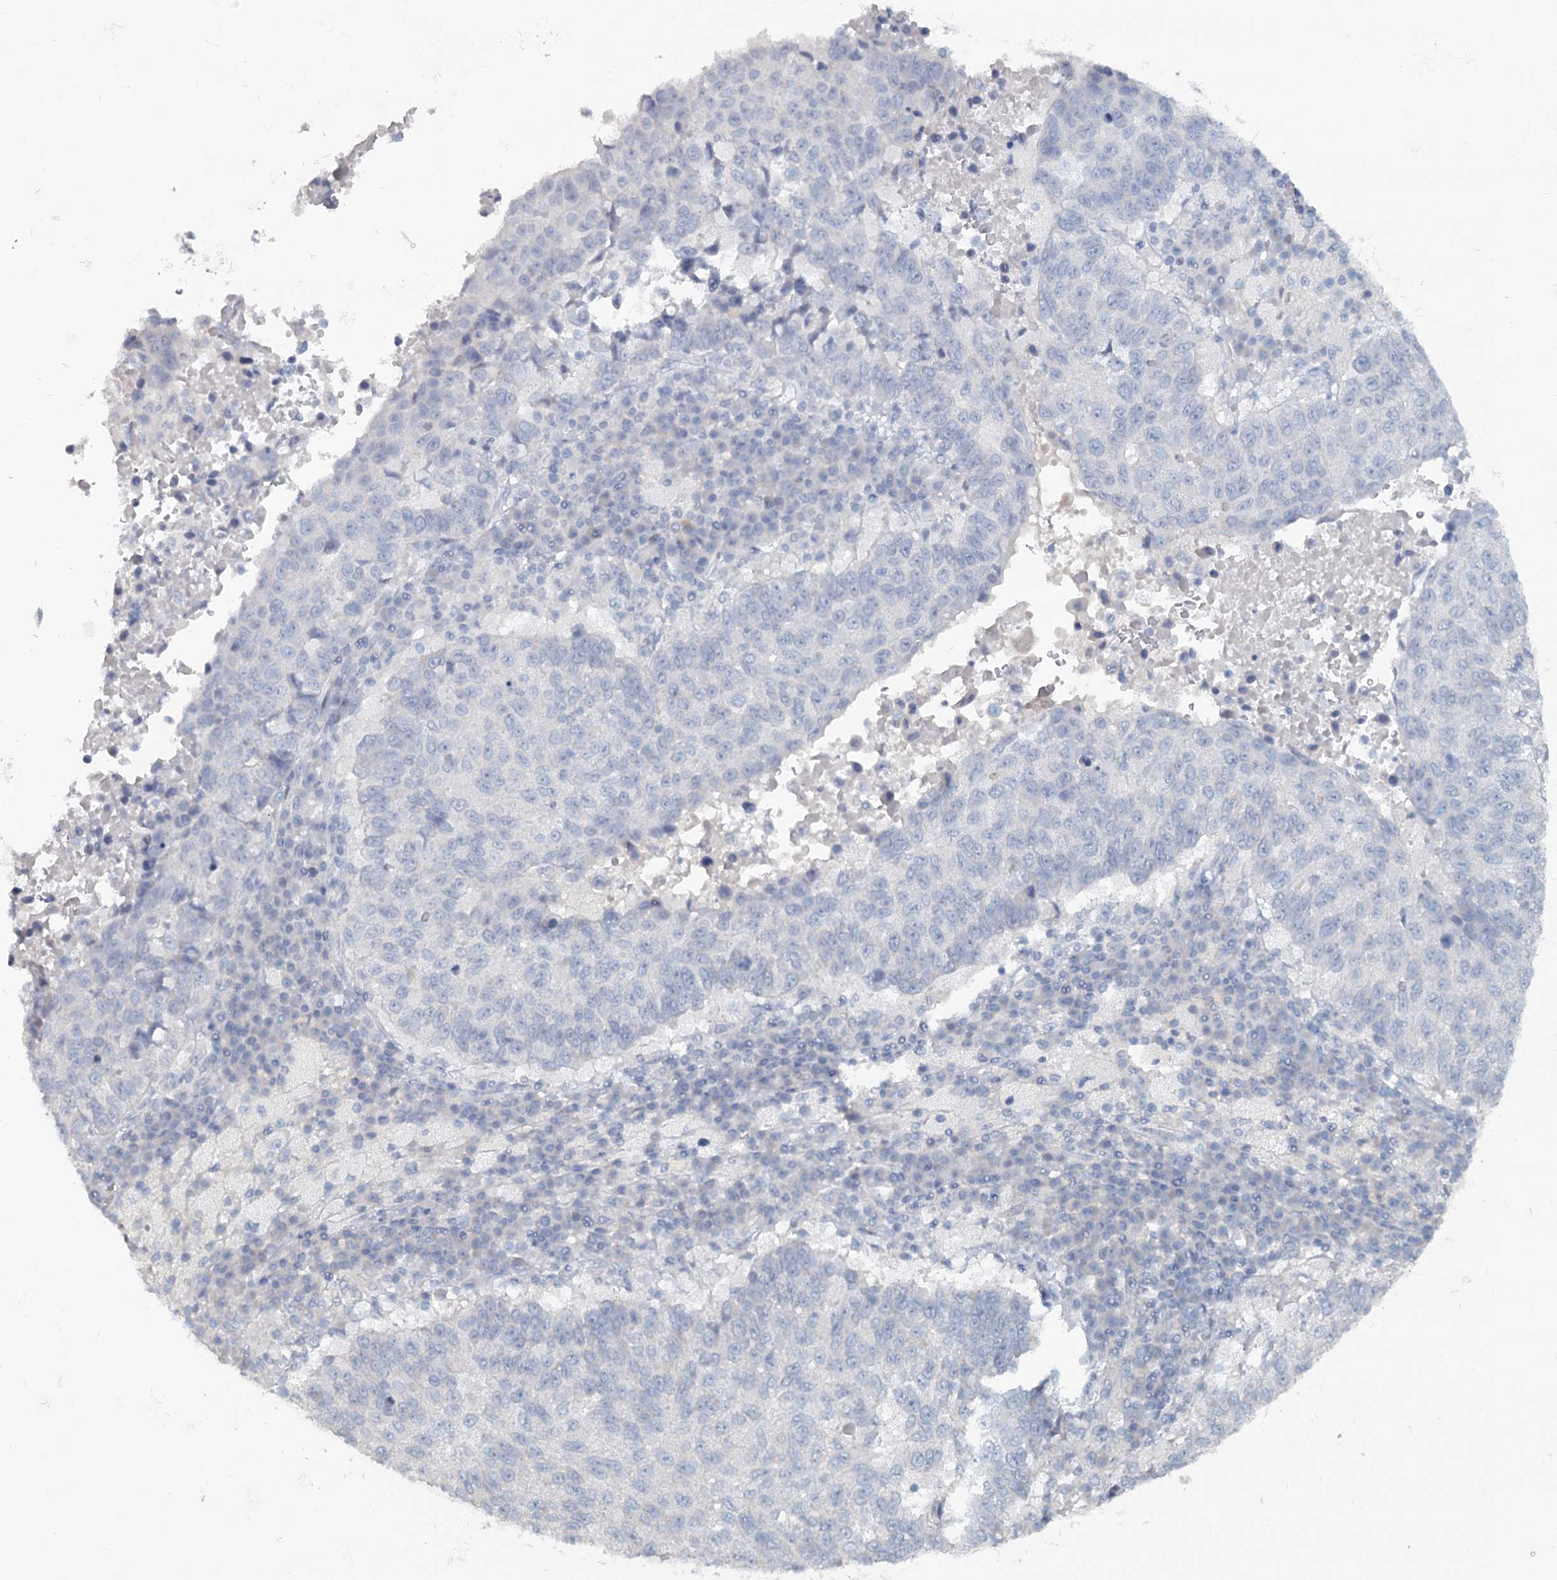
{"staining": {"intensity": "negative", "quantity": "none", "location": "none"}, "tissue": "lung cancer", "cell_type": "Tumor cells", "image_type": "cancer", "snomed": [{"axis": "morphology", "description": "Squamous cell carcinoma, NOS"}, {"axis": "topography", "description": "Lung"}], "caption": "Squamous cell carcinoma (lung) was stained to show a protein in brown. There is no significant expression in tumor cells.", "gene": "CHGA", "patient": {"sex": "male", "age": 73}}